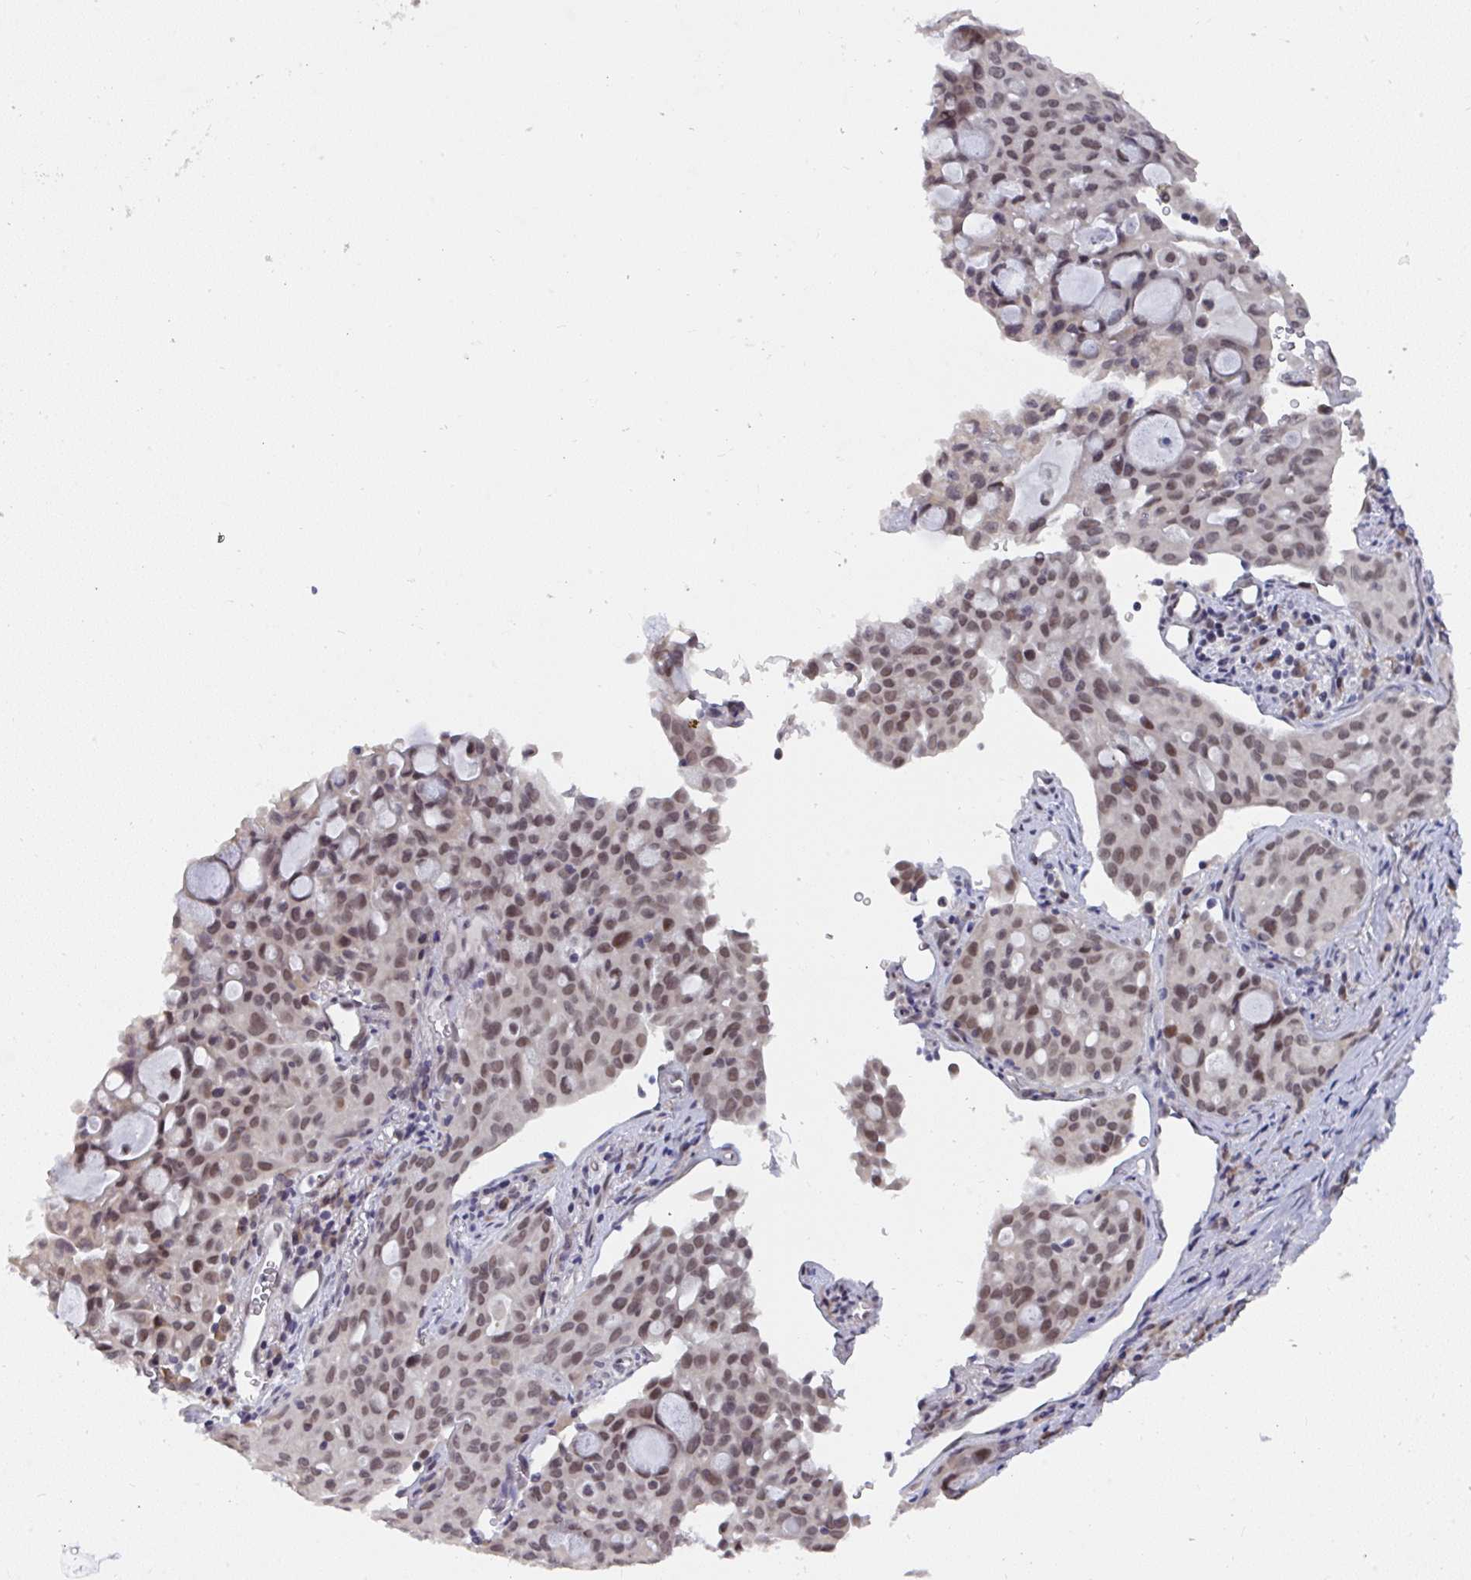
{"staining": {"intensity": "moderate", "quantity": ">75%", "location": "nuclear"}, "tissue": "lung cancer", "cell_type": "Tumor cells", "image_type": "cancer", "snomed": [{"axis": "morphology", "description": "Adenocarcinoma, NOS"}, {"axis": "topography", "description": "Lung"}], "caption": "Human lung cancer (adenocarcinoma) stained for a protein (brown) displays moderate nuclear positive expression in about >75% of tumor cells.", "gene": "JMJD1C", "patient": {"sex": "female", "age": 44}}